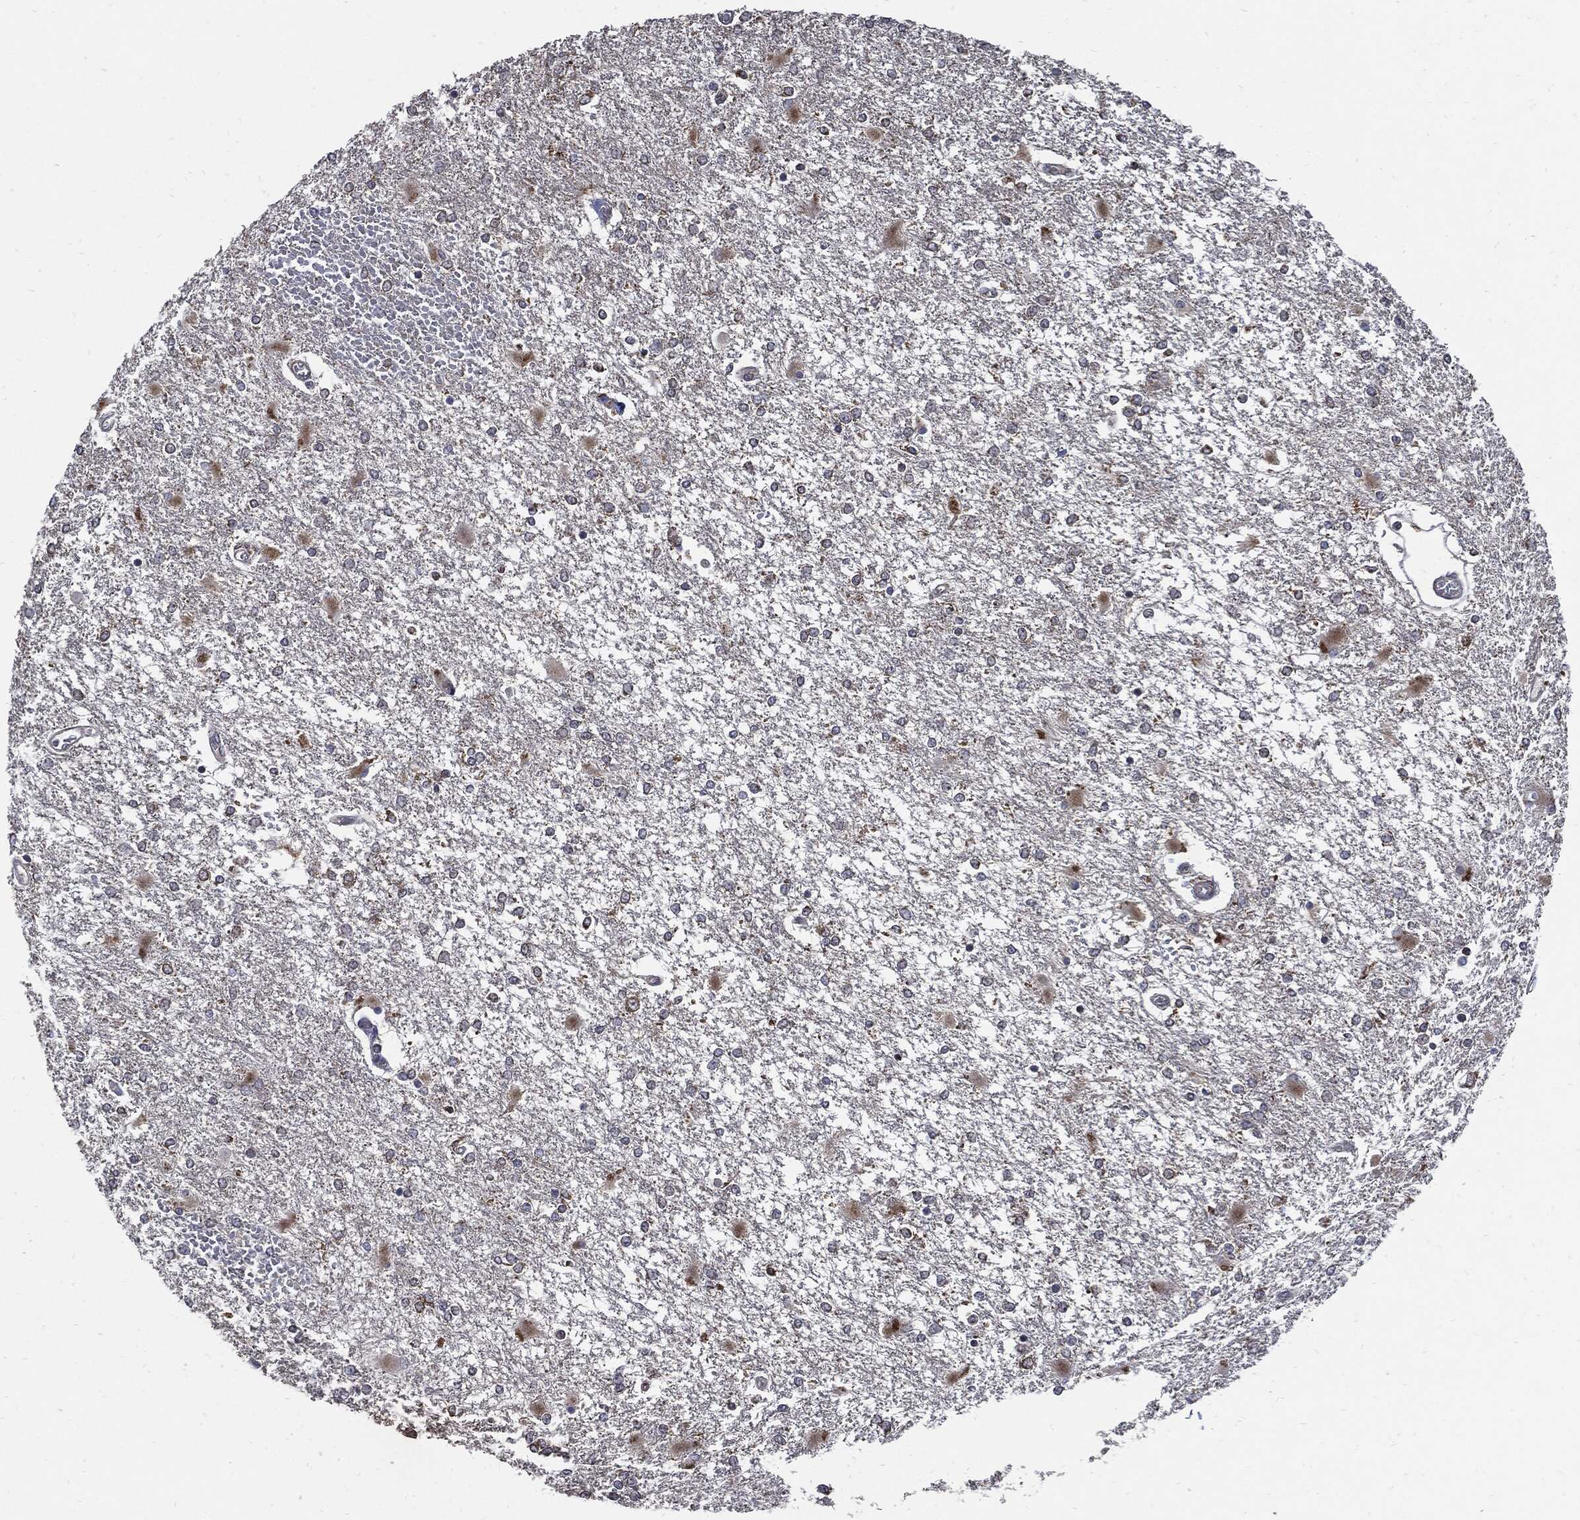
{"staining": {"intensity": "negative", "quantity": "none", "location": "none"}, "tissue": "glioma", "cell_type": "Tumor cells", "image_type": "cancer", "snomed": [{"axis": "morphology", "description": "Glioma, malignant, High grade"}, {"axis": "topography", "description": "Cerebral cortex"}], "caption": "This is a photomicrograph of IHC staining of glioma, which shows no positivity in tumor cells. The staining is performed using DAB (3,3'-diaminobenzidine) brown chromogen with nuclei counter-stained in using hematoxylin.", "gene": "SLC31A2", "patient": {"sex": "male", "age": 79}}